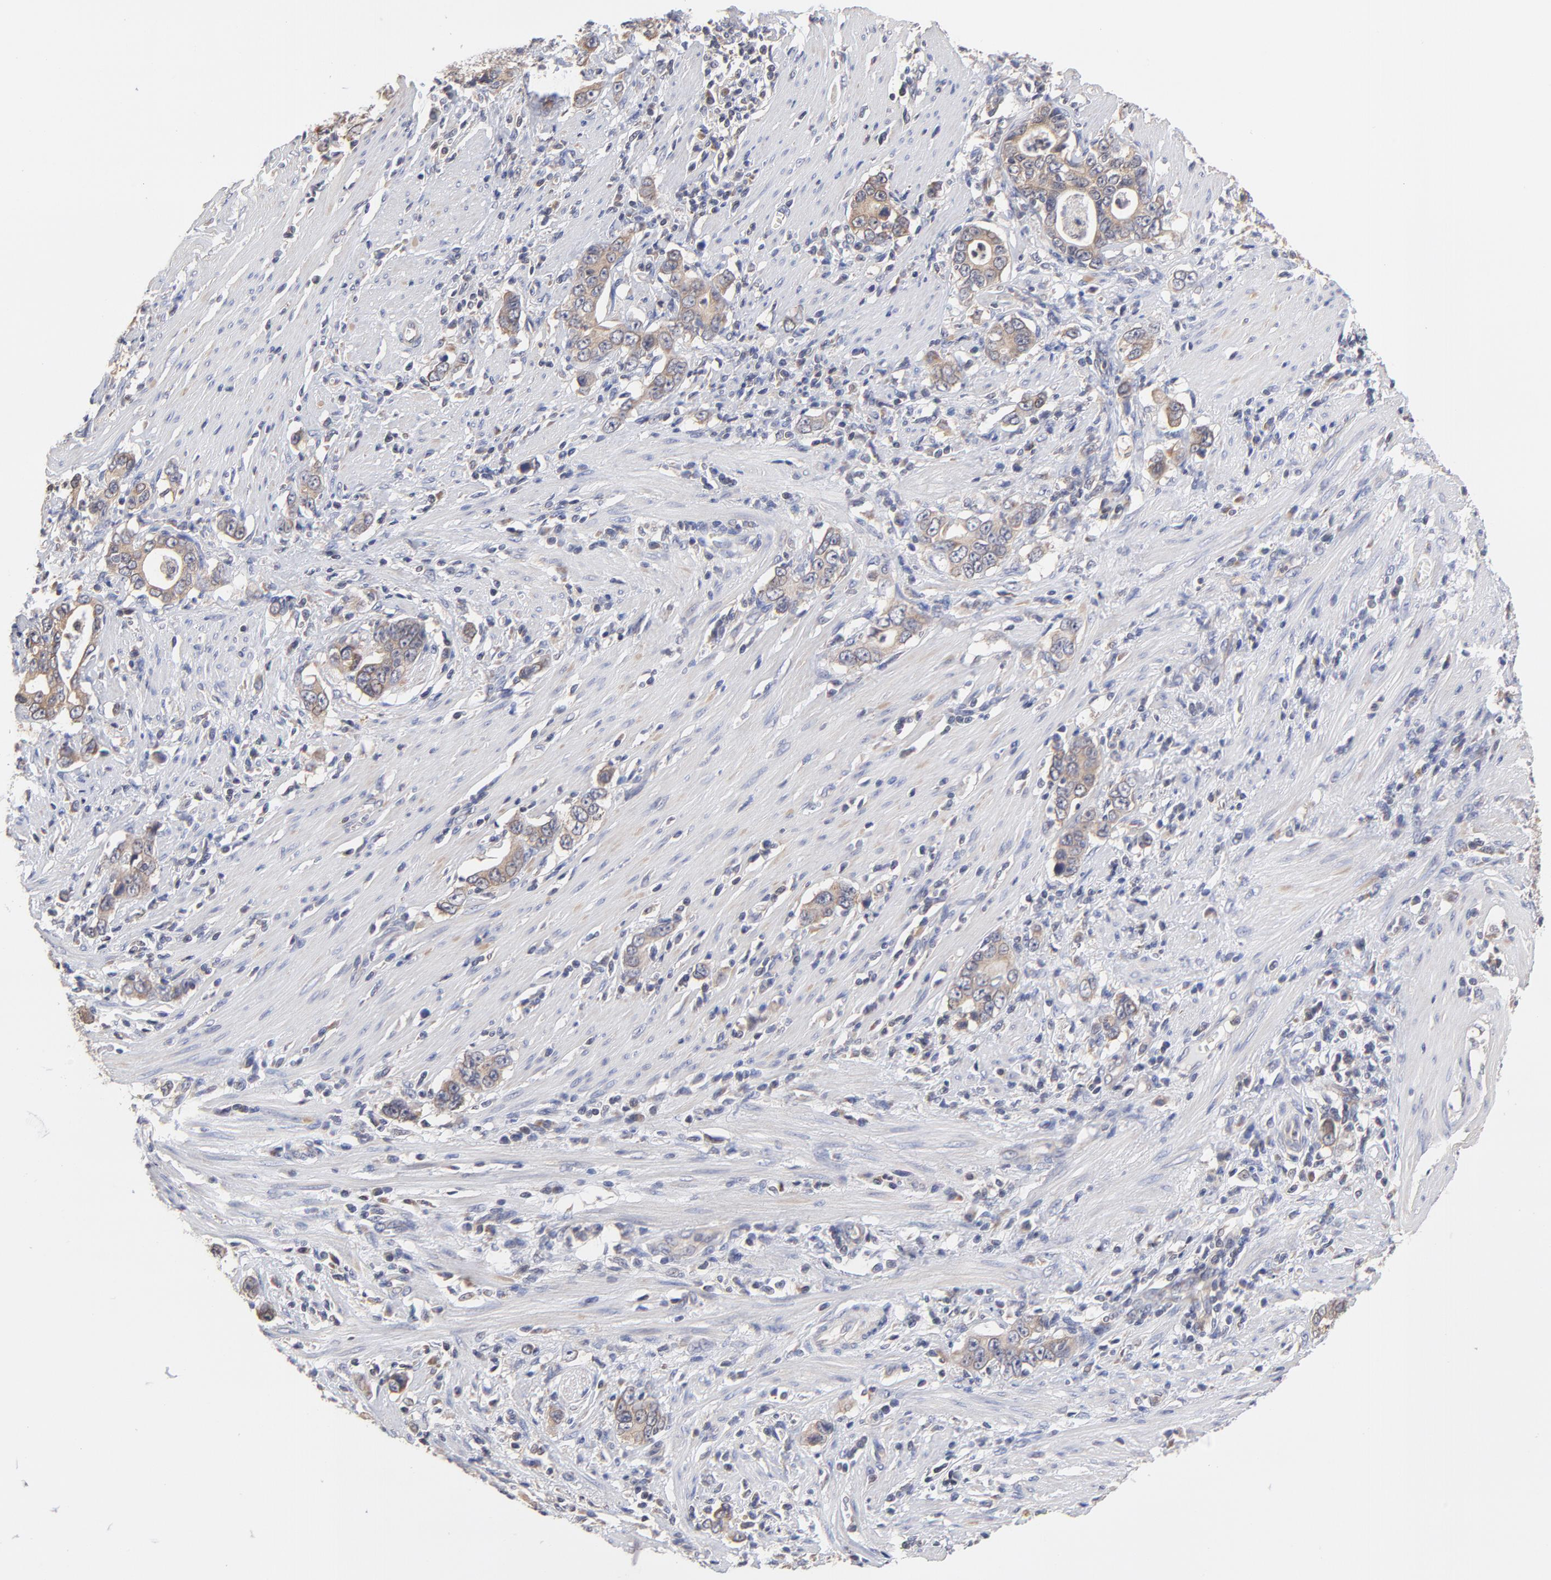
{"staining": {"intensity": "weak", "quantity": ">75%", "location": "cytoplasmic/membranous"}, "tissue": "stomach cancer", "cell_type": "Tumor cells", "image_type": "cancer", "snomed": [{"axis": "morphology", "description": "Adenocarcinoma, NOS"}, {"axis": "topography", "description": "Stomach, lower"}], "caption": "DAB immunohistochemical staining of stomach cancer (adenocarcinoma) exhibits weak cytoplasmic/membranous protein expression in about >75% of tumor cells. Nuclei are stained in blue.", "gene": "PCMT1", "patient": {"sex": "female", "age": 72}}